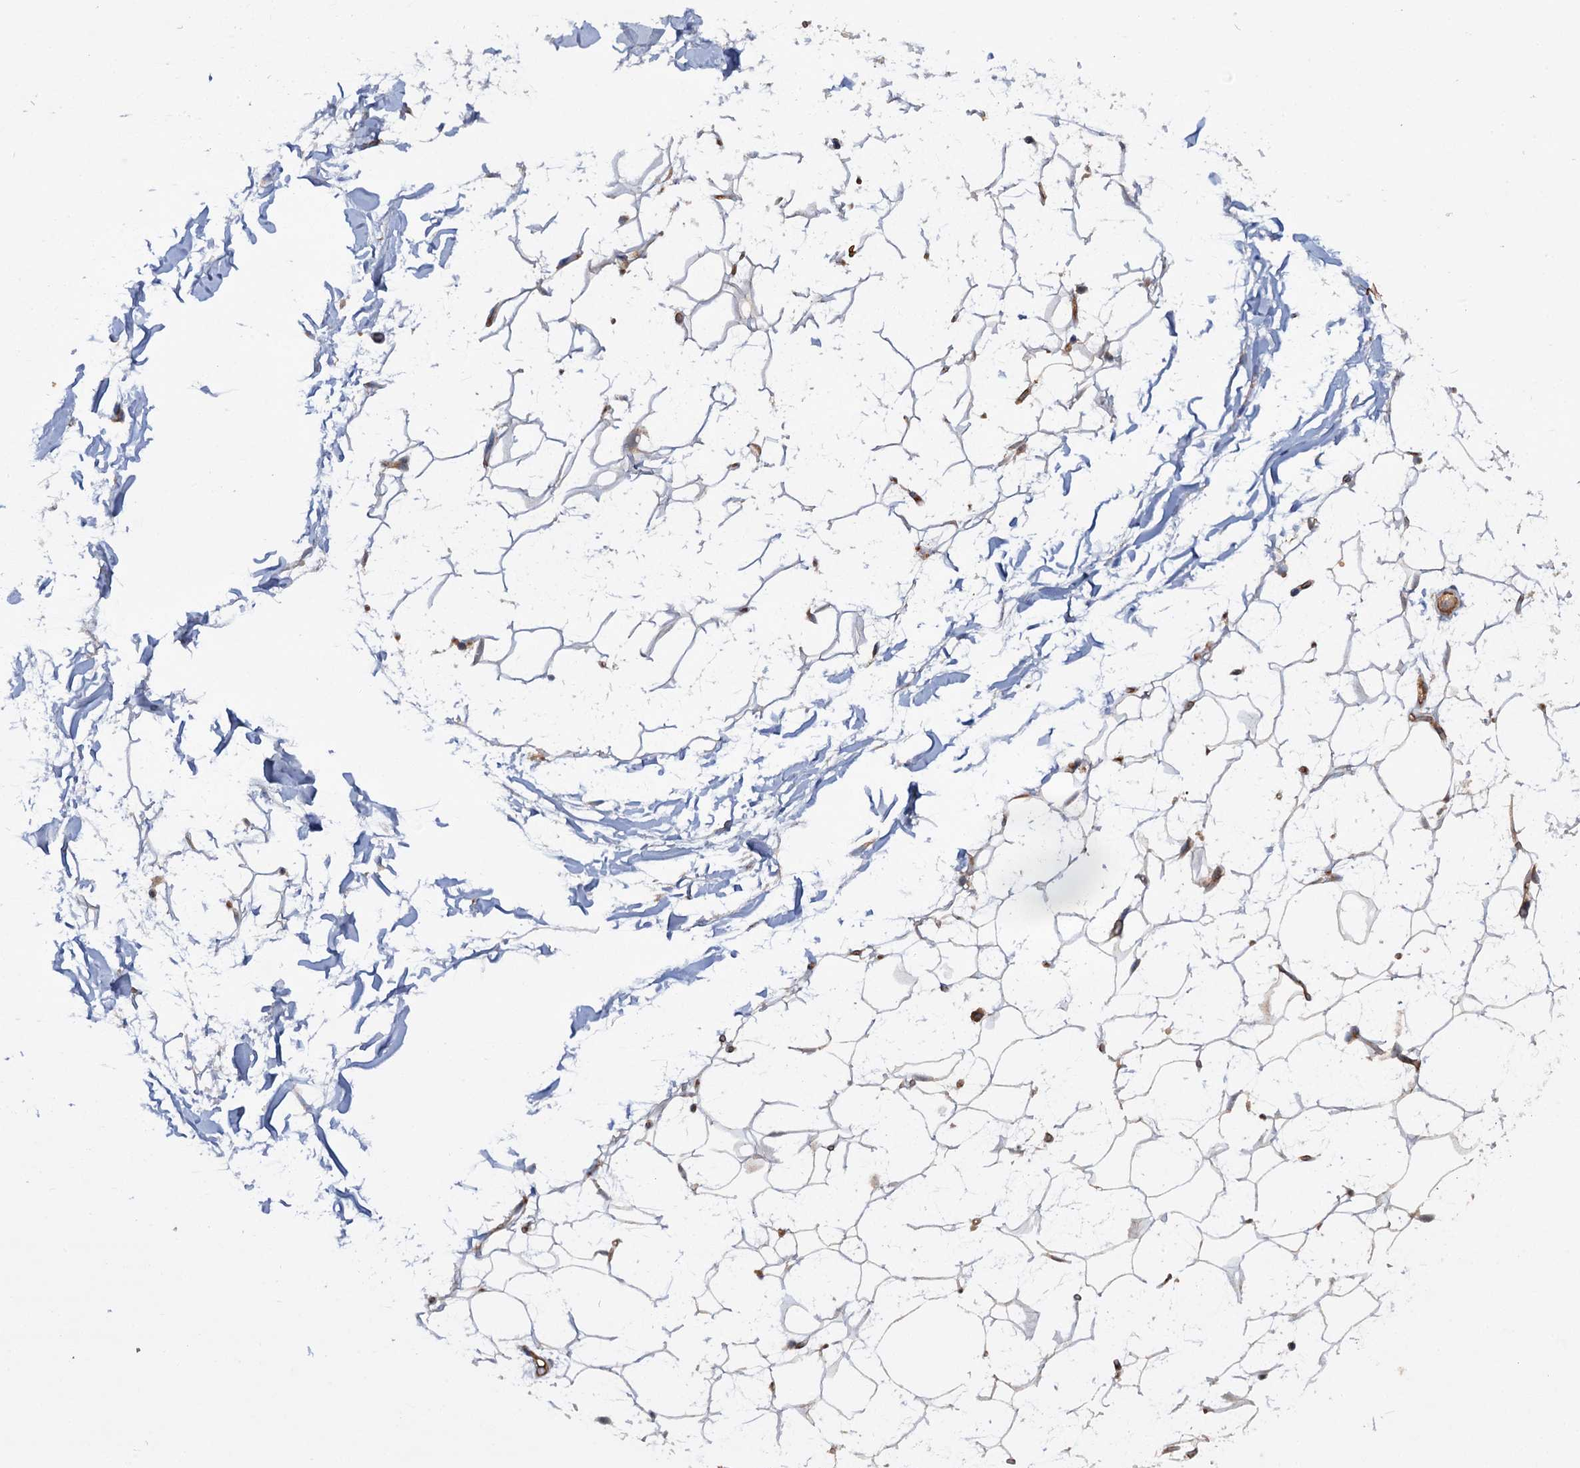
{"staining": {"intensity": "moderate", "quantity": "<25%", "location": "cytoplasmic/membranous"}, "tissue": "adipose tissue", "cell_type": "Adipocytes", "image_type": "normal", "snomed": [{"axis": "morphology", "description": "Normal tissue, NOS"}, {"axis": "topography", "description": "Breast"}], "caption": "DAB immunohistochemical staining of normal human adipose tissue displays moderate cytoplasmic/membranous protein expression in about <25% of adipocytes.", "gene": "ADGRG4", "patient": {"sex": "female", "age": 26}}